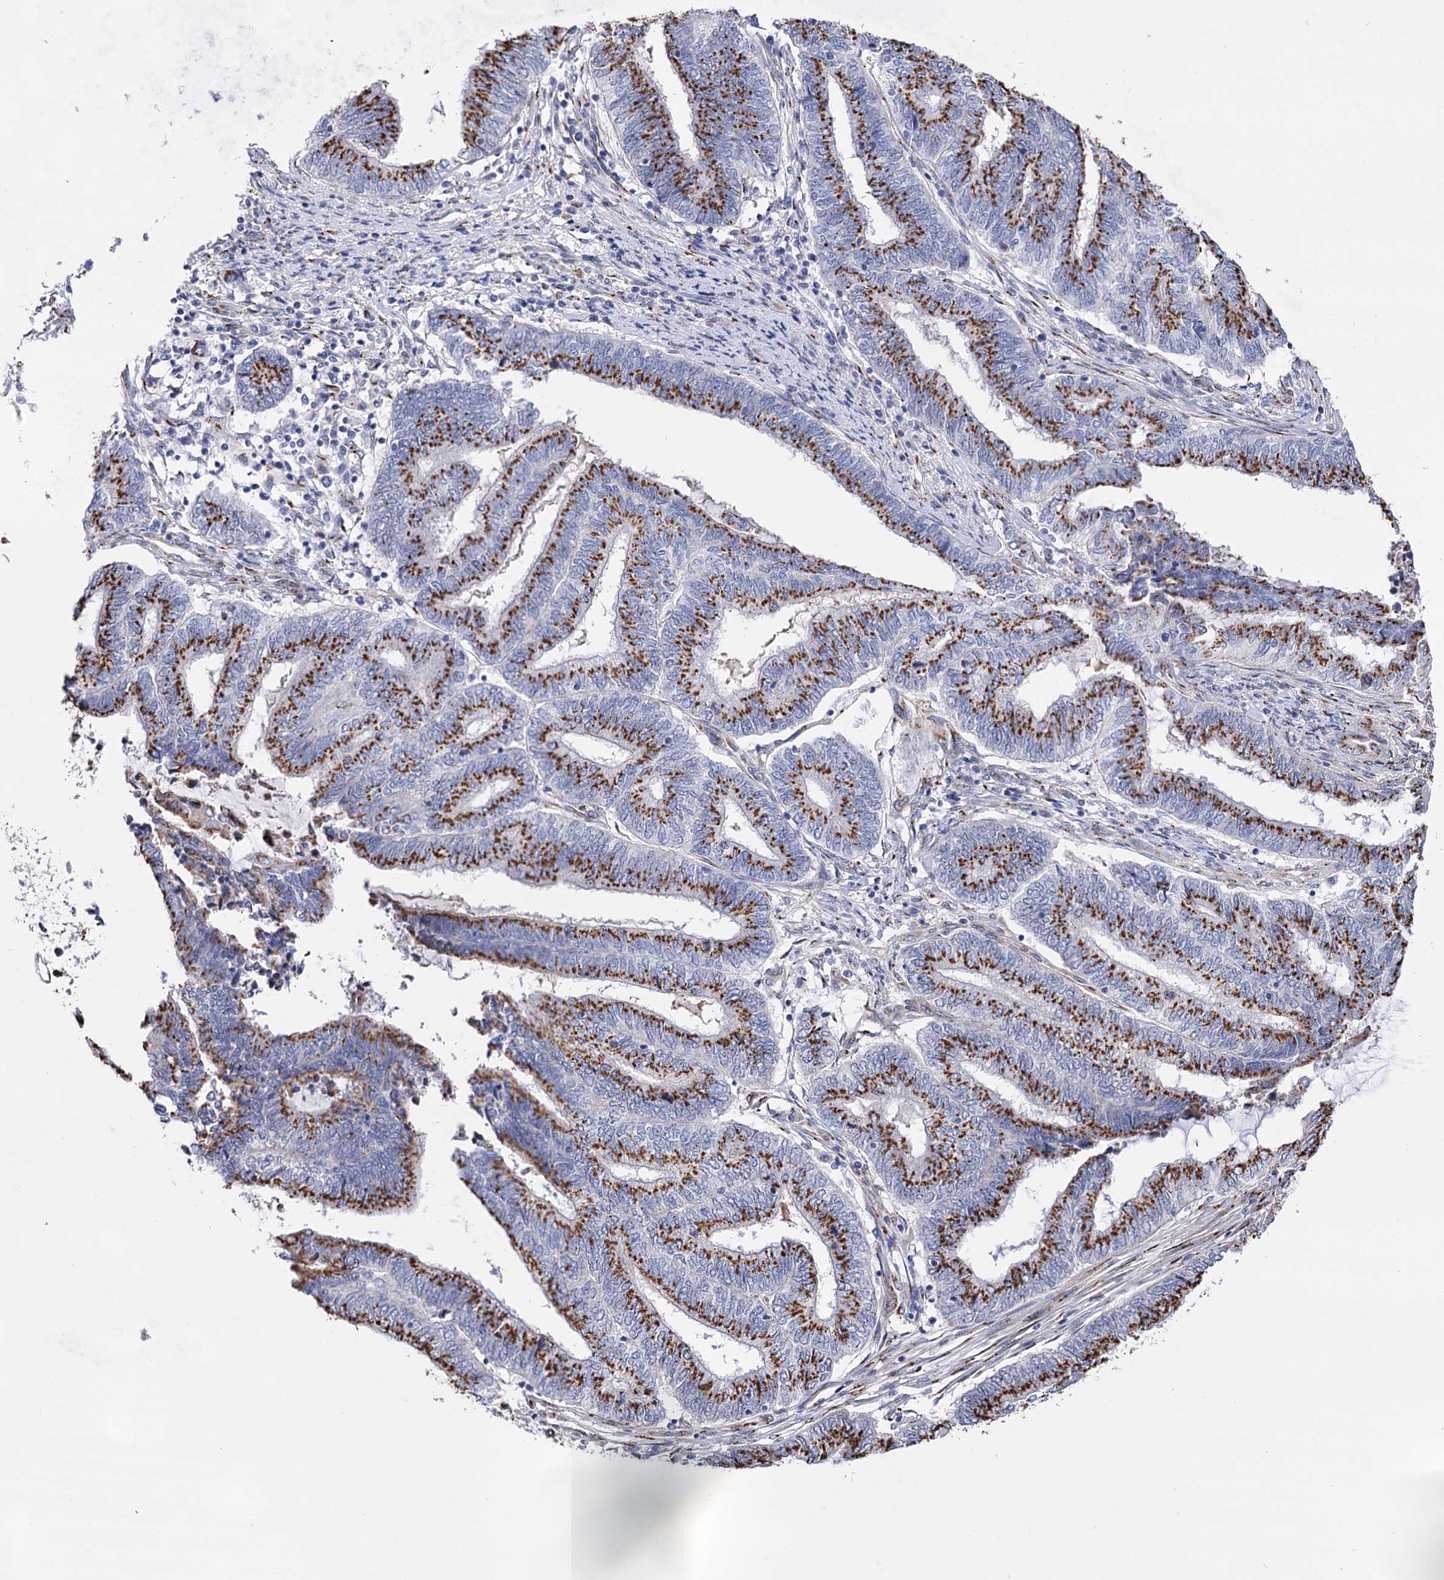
{"staining": {"intensity": "strong", "quantity": ">75%", "location": "cytoplasmic/membranous"}, "tissue": "endometrial cancer", "cell_type": "Tumor cells", "image_type": "cancer", "snomed": [{"axis": "morphology", "description": "Adenocarcinoma, NOS"}, {"axis": "topography", "description": "Uterus"}, {"axis": "topography", "description": "Endometrium"}], "caption": "Immunohistochemical staining of endometrial cancer (adenocarcinoma) shows strong cytoplasmic/membranous protein staining in about >75% of tumor cells.", "gene": "C11orf96", "patient": {"sex": "female", "age": 70}}